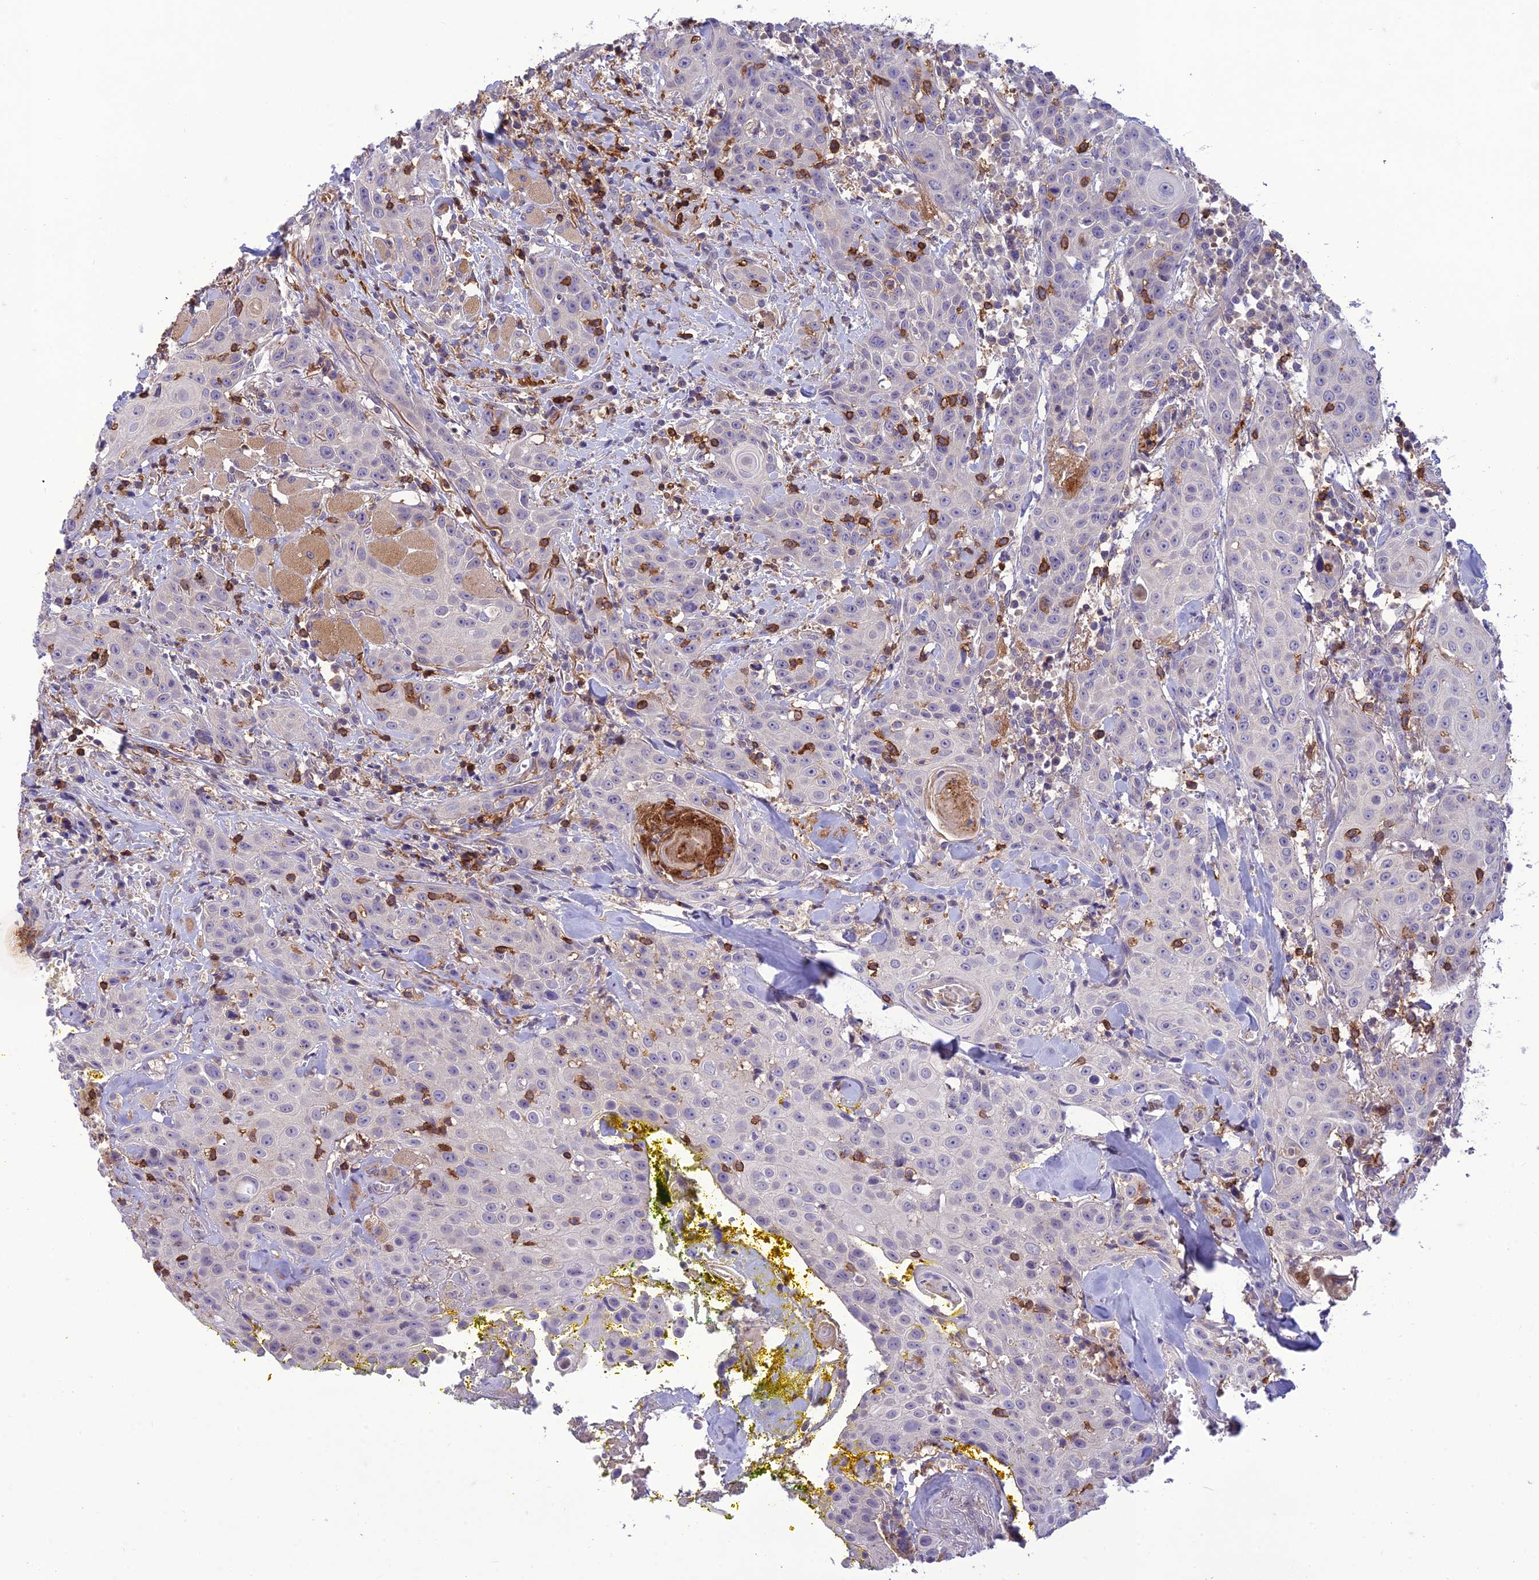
{"staining": {"intensity": "negative", "quantity": "none", "location": "none"}, "tissue": "head and neck cancer", "cell_type": "Tumor cells", "image_type": "cancer", "snomed": [{"axis": "morphology", "description": "Squamous cell carcinoma, NOS"}, {"axis": "topography", "description": "Oral tissue"}, {"axis": "topography", "description": "Head-Neck"}], "caption": "Tumor cells are negative for brown protein staining in head and neck squamous cell carcinoma.", "gene": "ITGAE", "patient": {"sex": "female", "age": 82}}